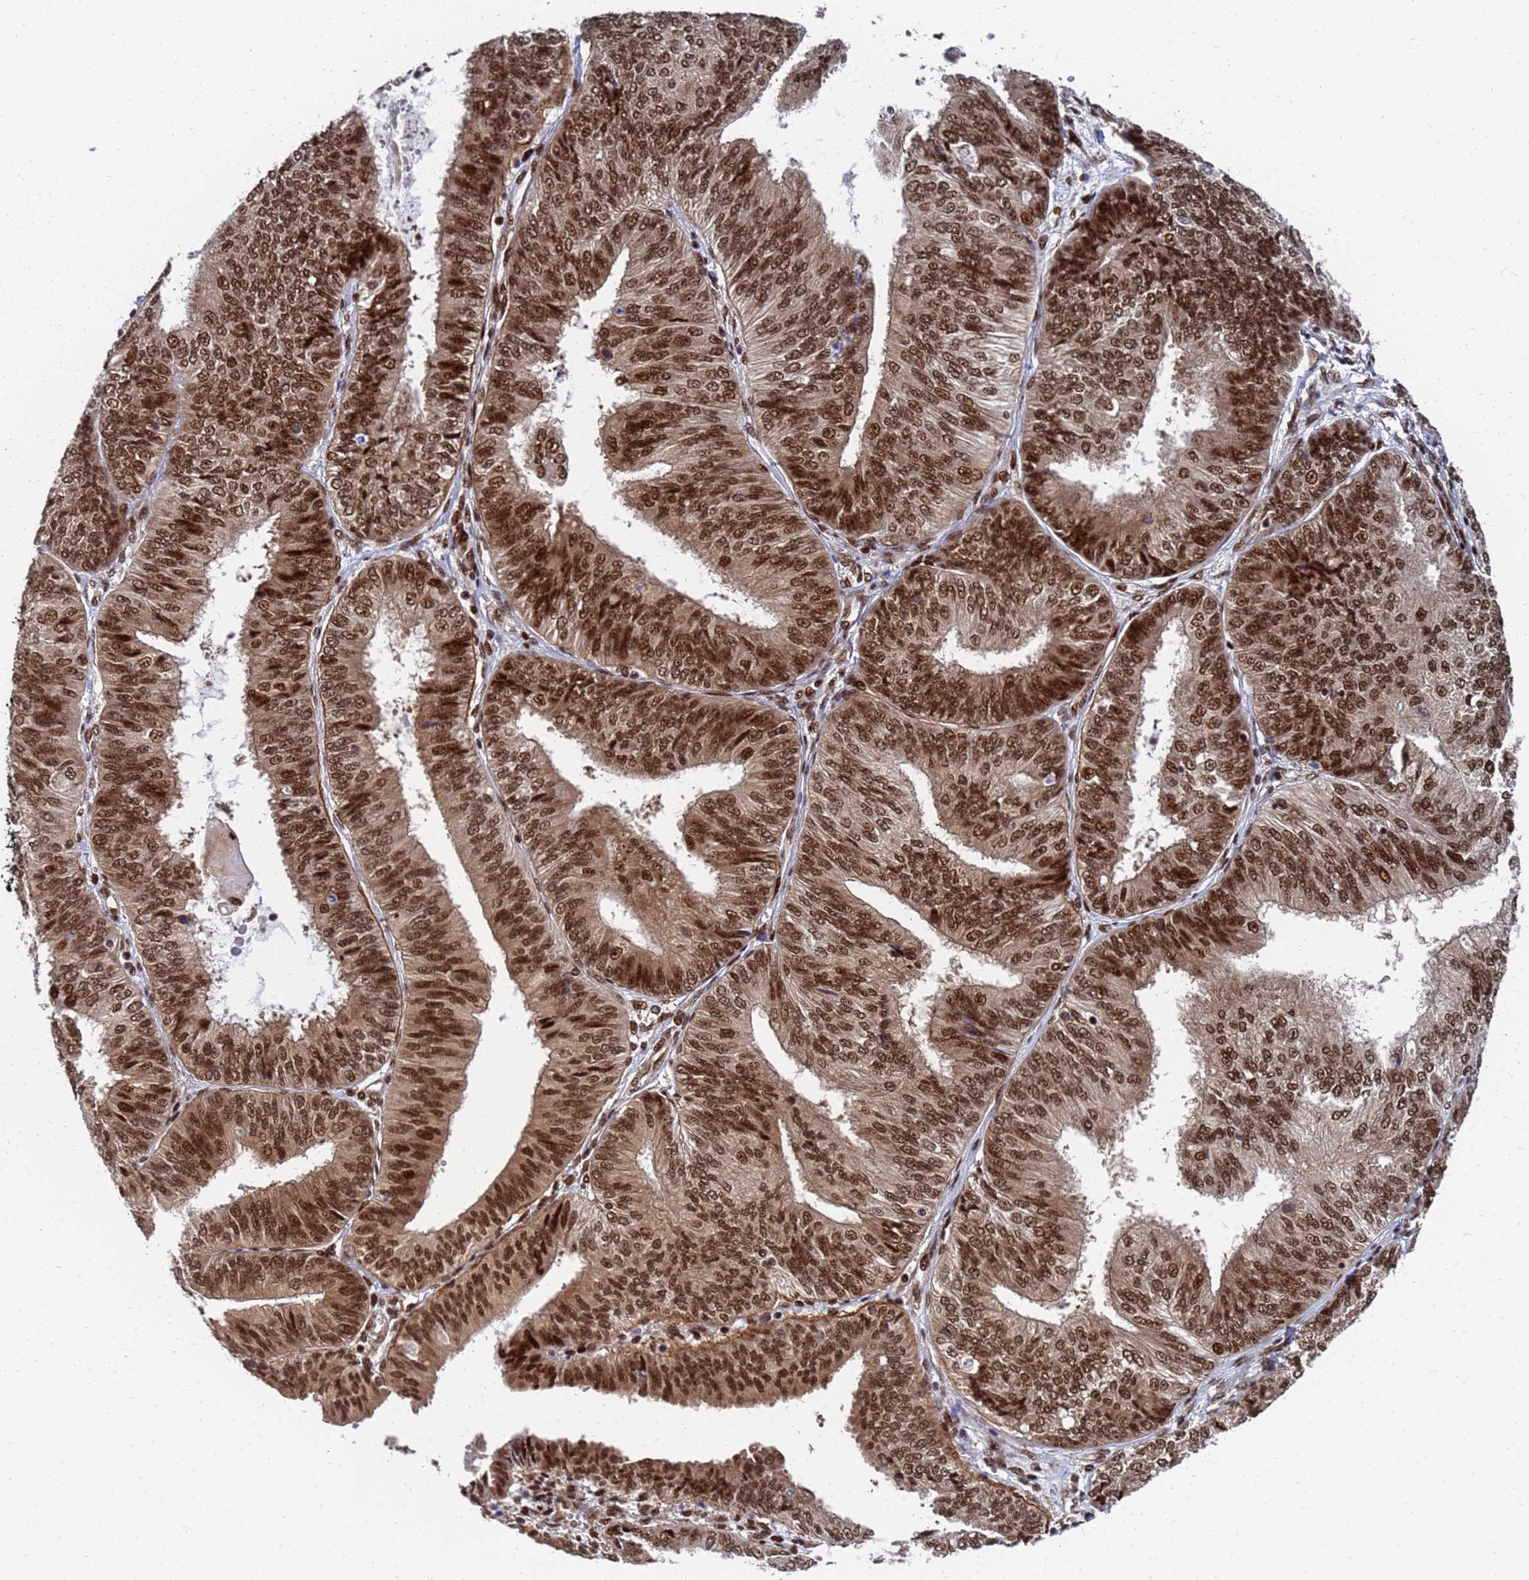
{"staining": {"intensity": "strong", "quantity": ">75%", "location": "nuclear"}, "tissue": "endometrial cancer", "cell_type": "Tumor cells", "image_type": "cancer", "snomed": [{"axis": "morphology", "description": "Adenocarcinoma, NOS"}, {"axis": "topography", "description": "Endometrium"}], "caption": "Strong nuclear protein positivity is present in about >75% of tumor cells in endometrial cancer (adenocarcinoma).", "gene": "AP5Z1", "patient": {"sex": "female", "age": 58}}